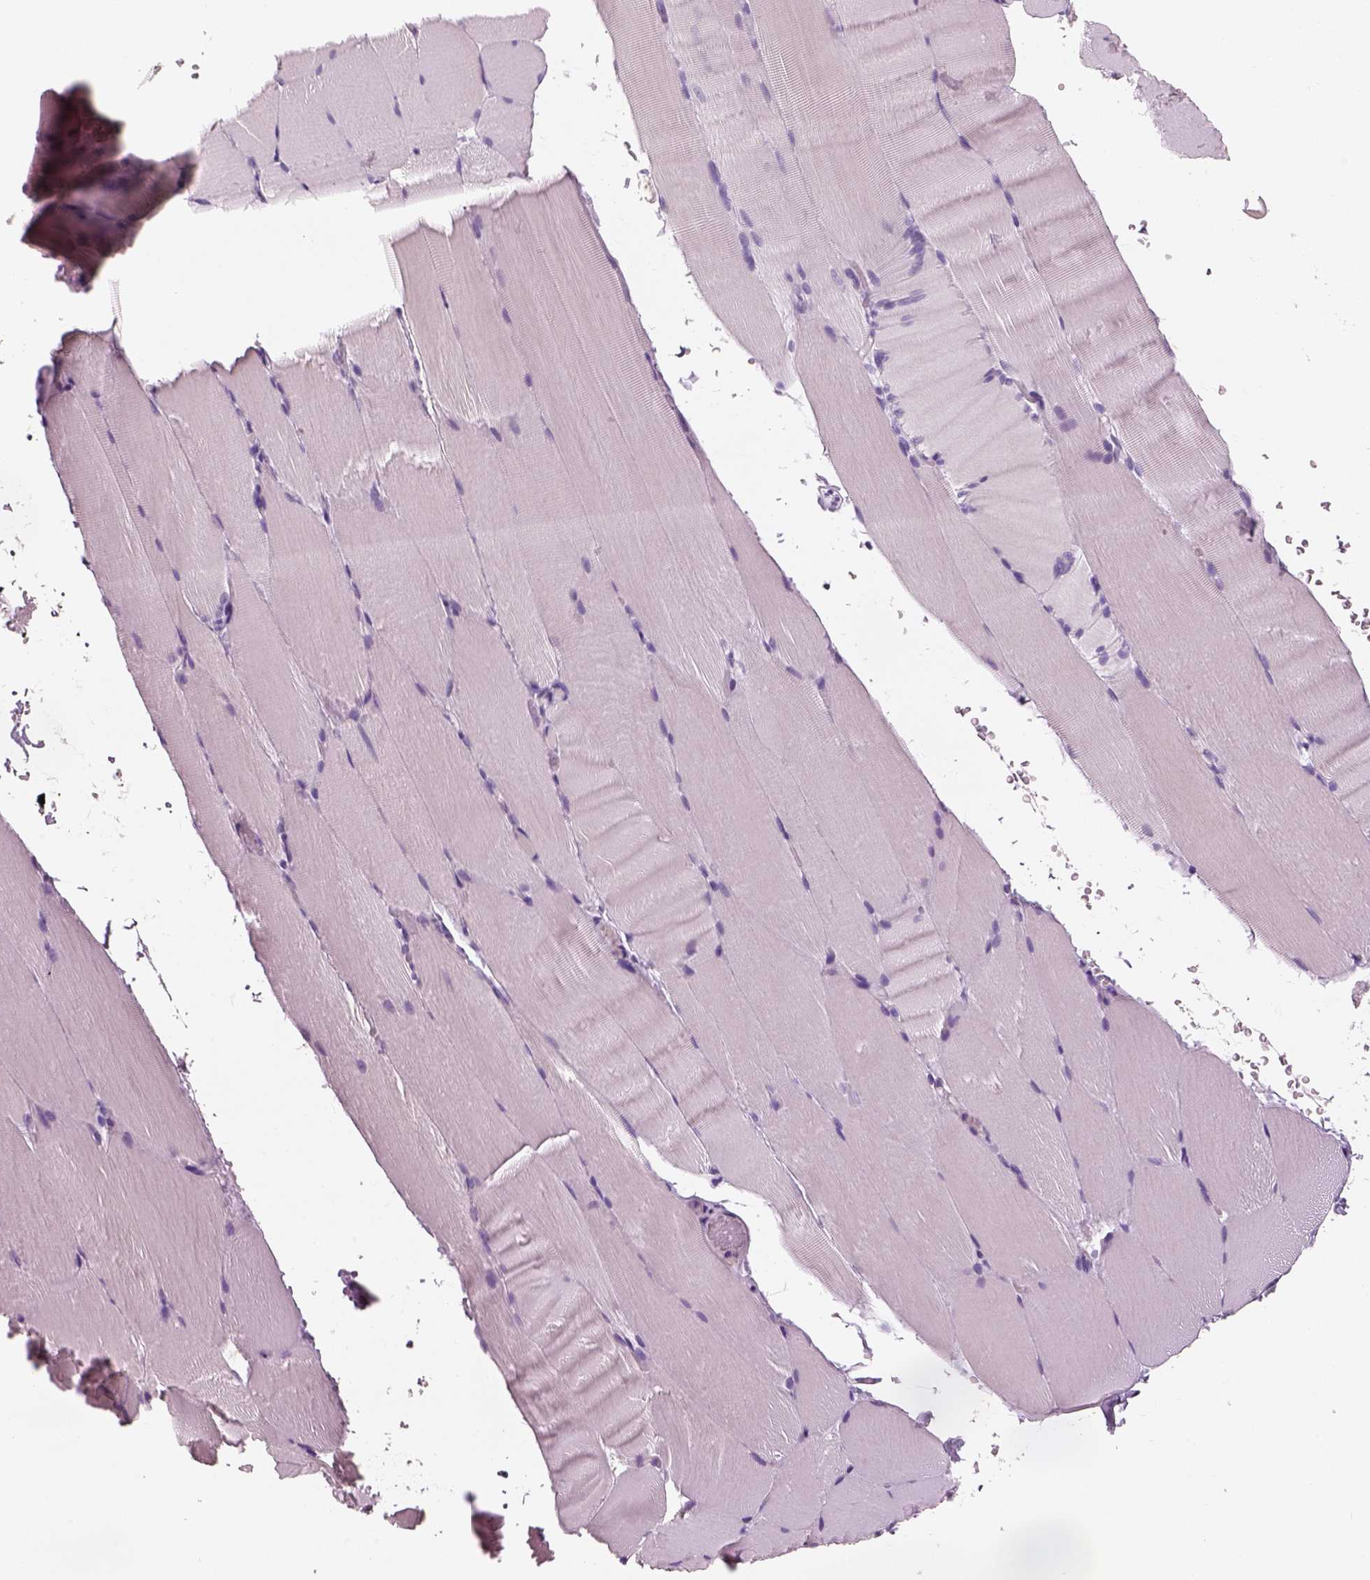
{"staining": {"intensity": "negative", "quantity": "none", "location": "none"}, "tissue": "skeletal muscle", "cell_type": "Myocytes", "image_type": "normal", "snomed": [{"axis": "morphology", "description": "Normal tissue, NOS"}, {"axis": "topography", "description": "Skeletal muscle"}], "caption": "Human skeletal muscle stained for a protein using immunohistochemistry shows no staining in myocytes.", "gene": "OTUD6A", "patient": {"sex": "female", "age": 37}}